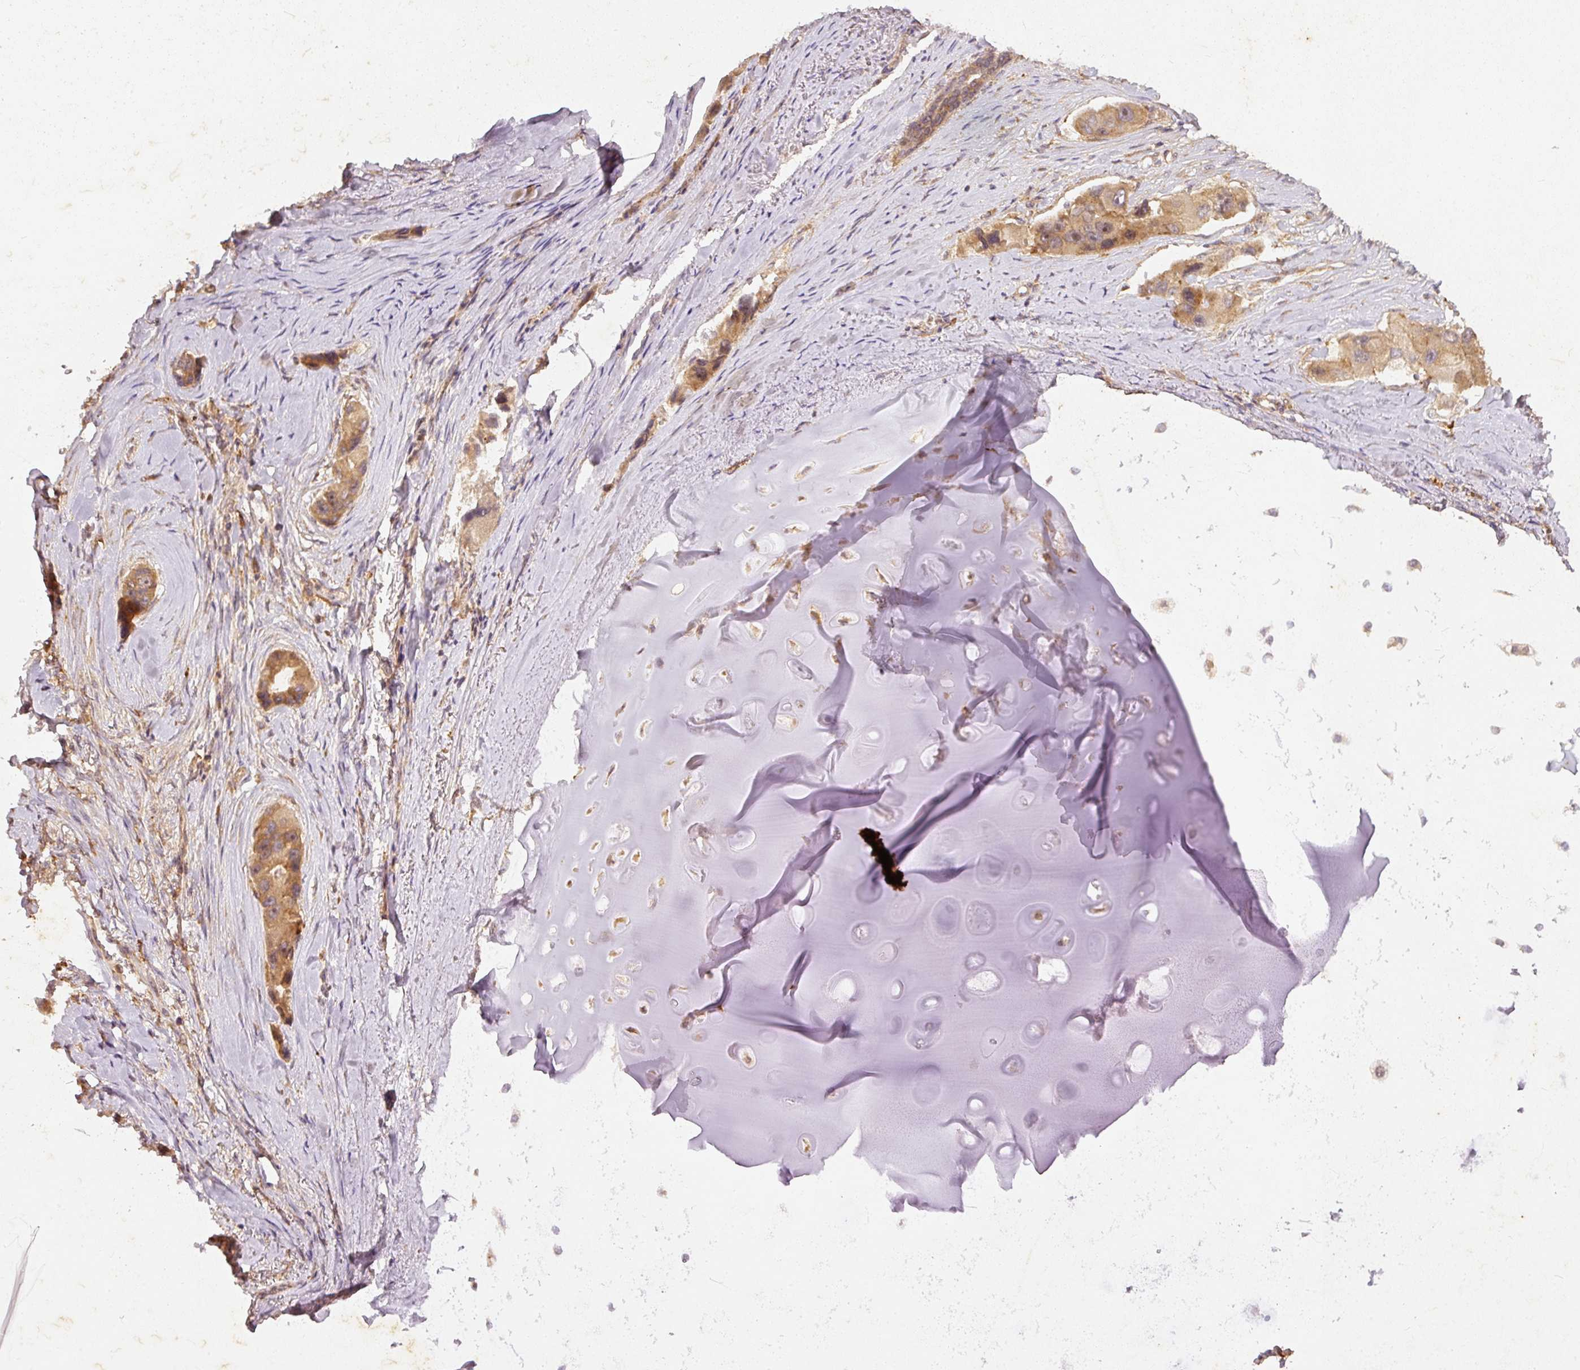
{"staining": {"intensity": "moderate", "quantity": ">75%", "location": "cytoplasmic/membranous,nuclear"}, "tissue": "lung cancer", "cell_type": "Tumor cells", "image_type": "cancer", "snomed": [{"axis": "morphology", "description": "Adenocarcinoma, NOS"}, {"axis": "topography", "description": "Lung"}], "caption": "An image of human lung adenocarcinoma stained for a protein displays moderate cytoplasmic/membranous and nuclear brown staining in tumor cells. The protein of interest is shown in brown color, while the nuclei are stained blue.", "gene": "ZNF580", "patient": {"sex": "female", "age": 54}}